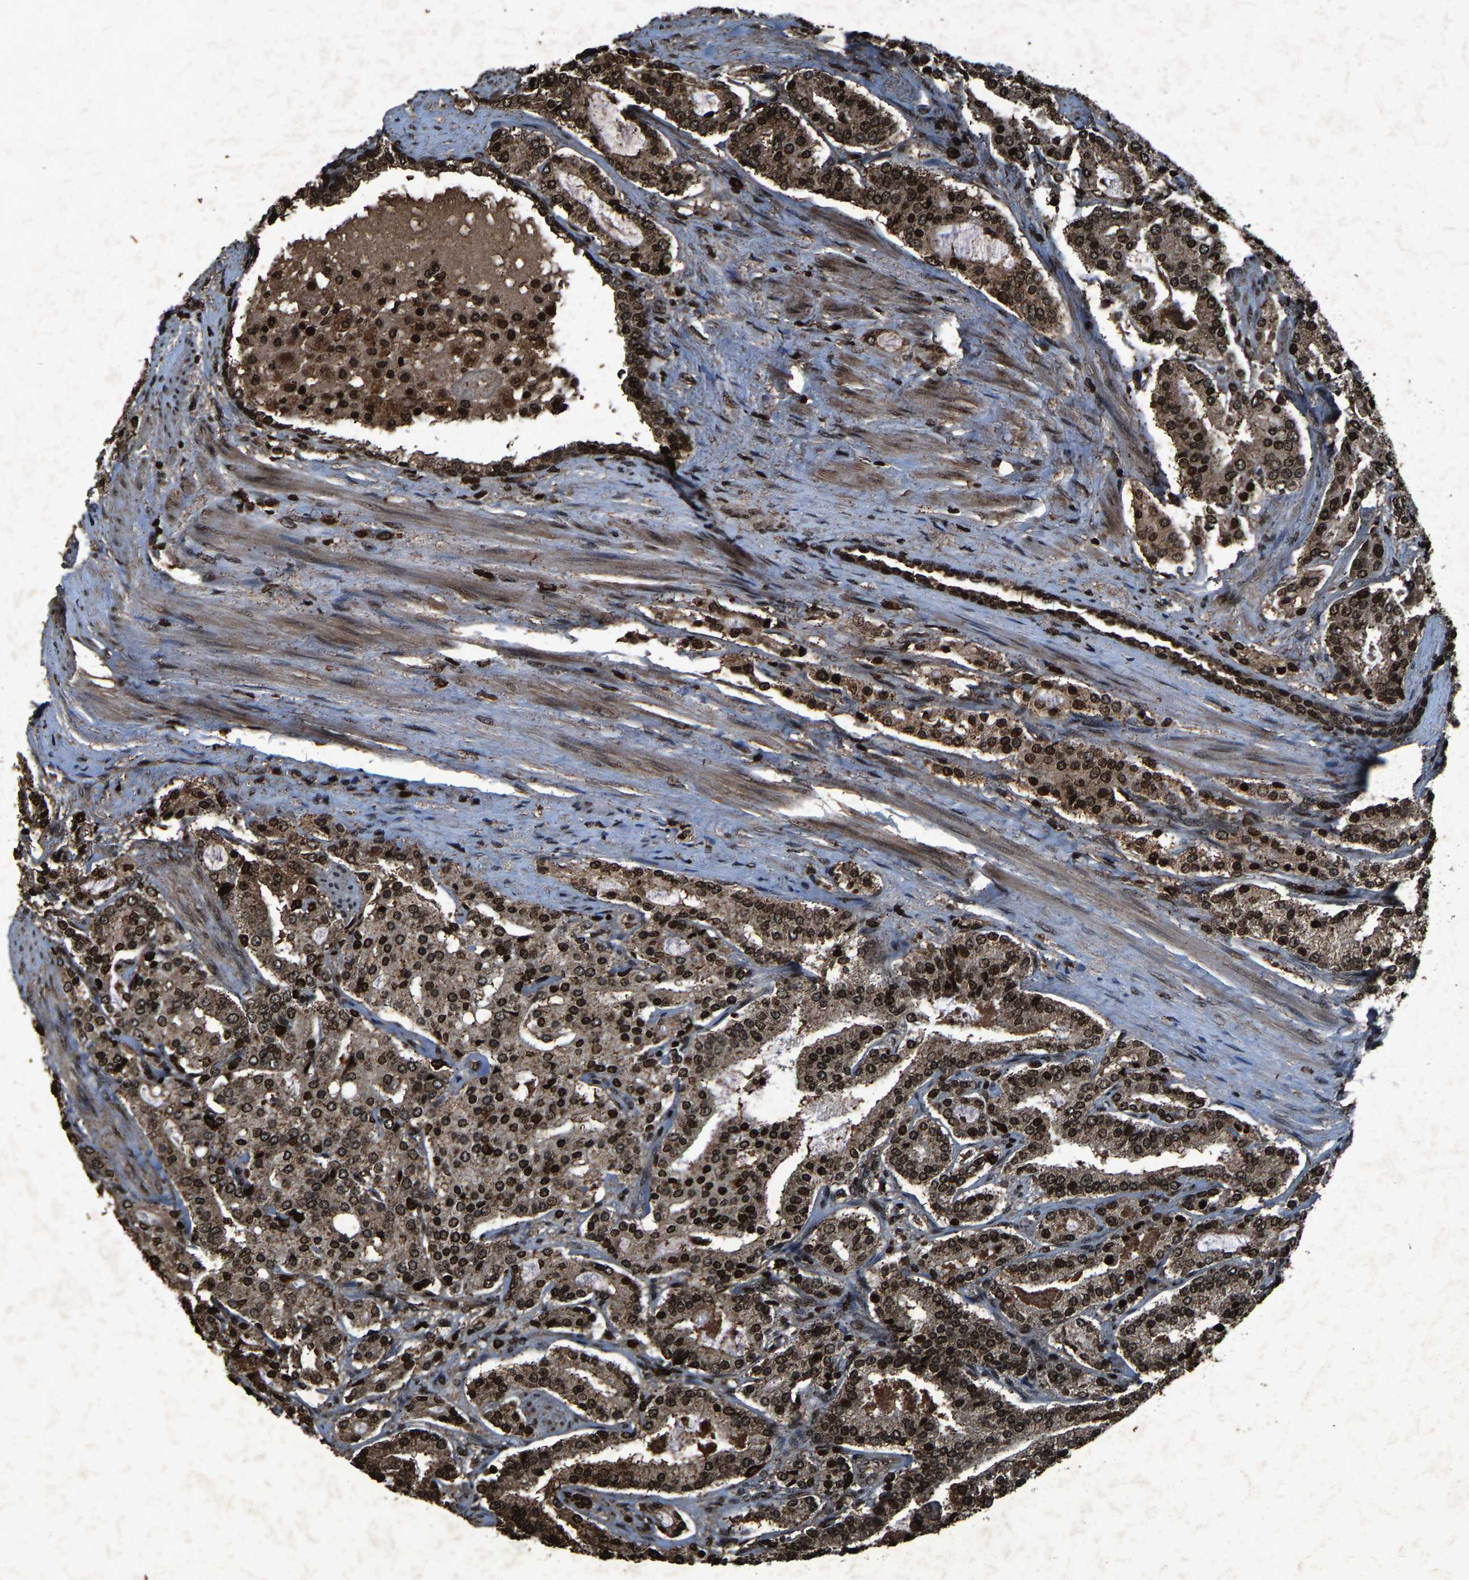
{"staining": {"intensity": "strong", "quantity": ">75%", "location": "cytoplasmic/membranous,nuclear"}, "tissue": "prostate cancer", "cell_type": "Tumor cells", "image_type": "cancer", "snomed": [{"axis": "morphology", "description": "Adenocarcinoma, Medium grade"}, {"axis": "topography", "description": "Prostate"}], "caption": "Immunohistochemistry histopathology image of human prostate cancer (adenocarcinoma (medium-grade)) stained for a protein (brown), which shows high levels of strong cytoplasmic/membranous and nuclear staining in approximately >75% of tumor cells.", "gene": "H4C1", "patient": {"sex": "male", "age": 72}}